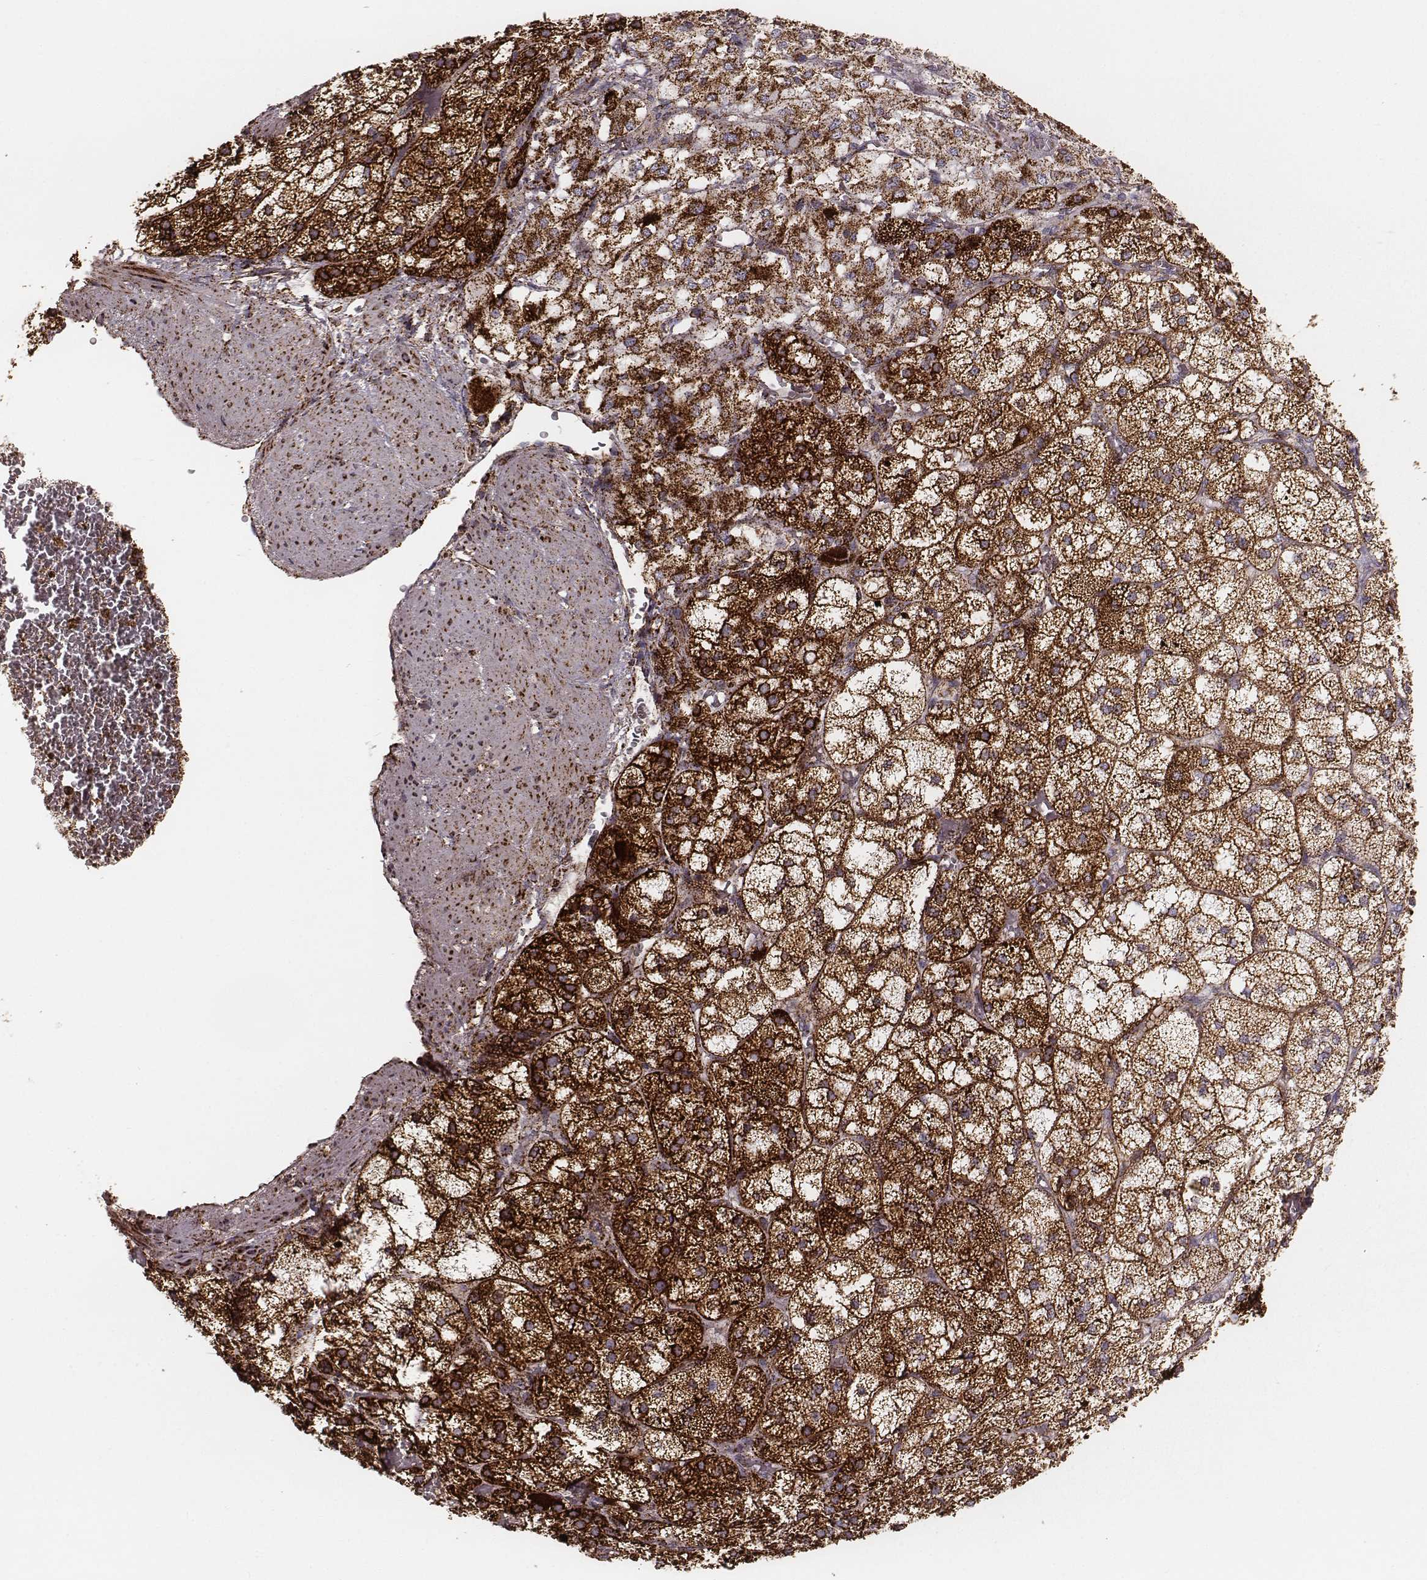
{"staining": {"intensity": "strong", "quantity": ">75%", "location": "cytoplasmic/membranous"}, "tissue": "adrenal gland", "cell_type": "Glandular cells", "image_type": "normal", "snomed": [{"axis": "morphology", "description": "Normal tissue, NOS"}, {"axis": "topography", "description": "Adrenal gland"}], "caption": "Immunohistochemistry image of benign adrenal gland: human adrenal gland stained using immunohistochemistry (IHC) exhibits high levels of strong protein expression localized specifically in the cytoplasmic/membranous of glandular cells, appearing as a cytoplasmic/membranous brown color.", "gene": "TUFM", "patient": {"sex": "female", "age": 60}}